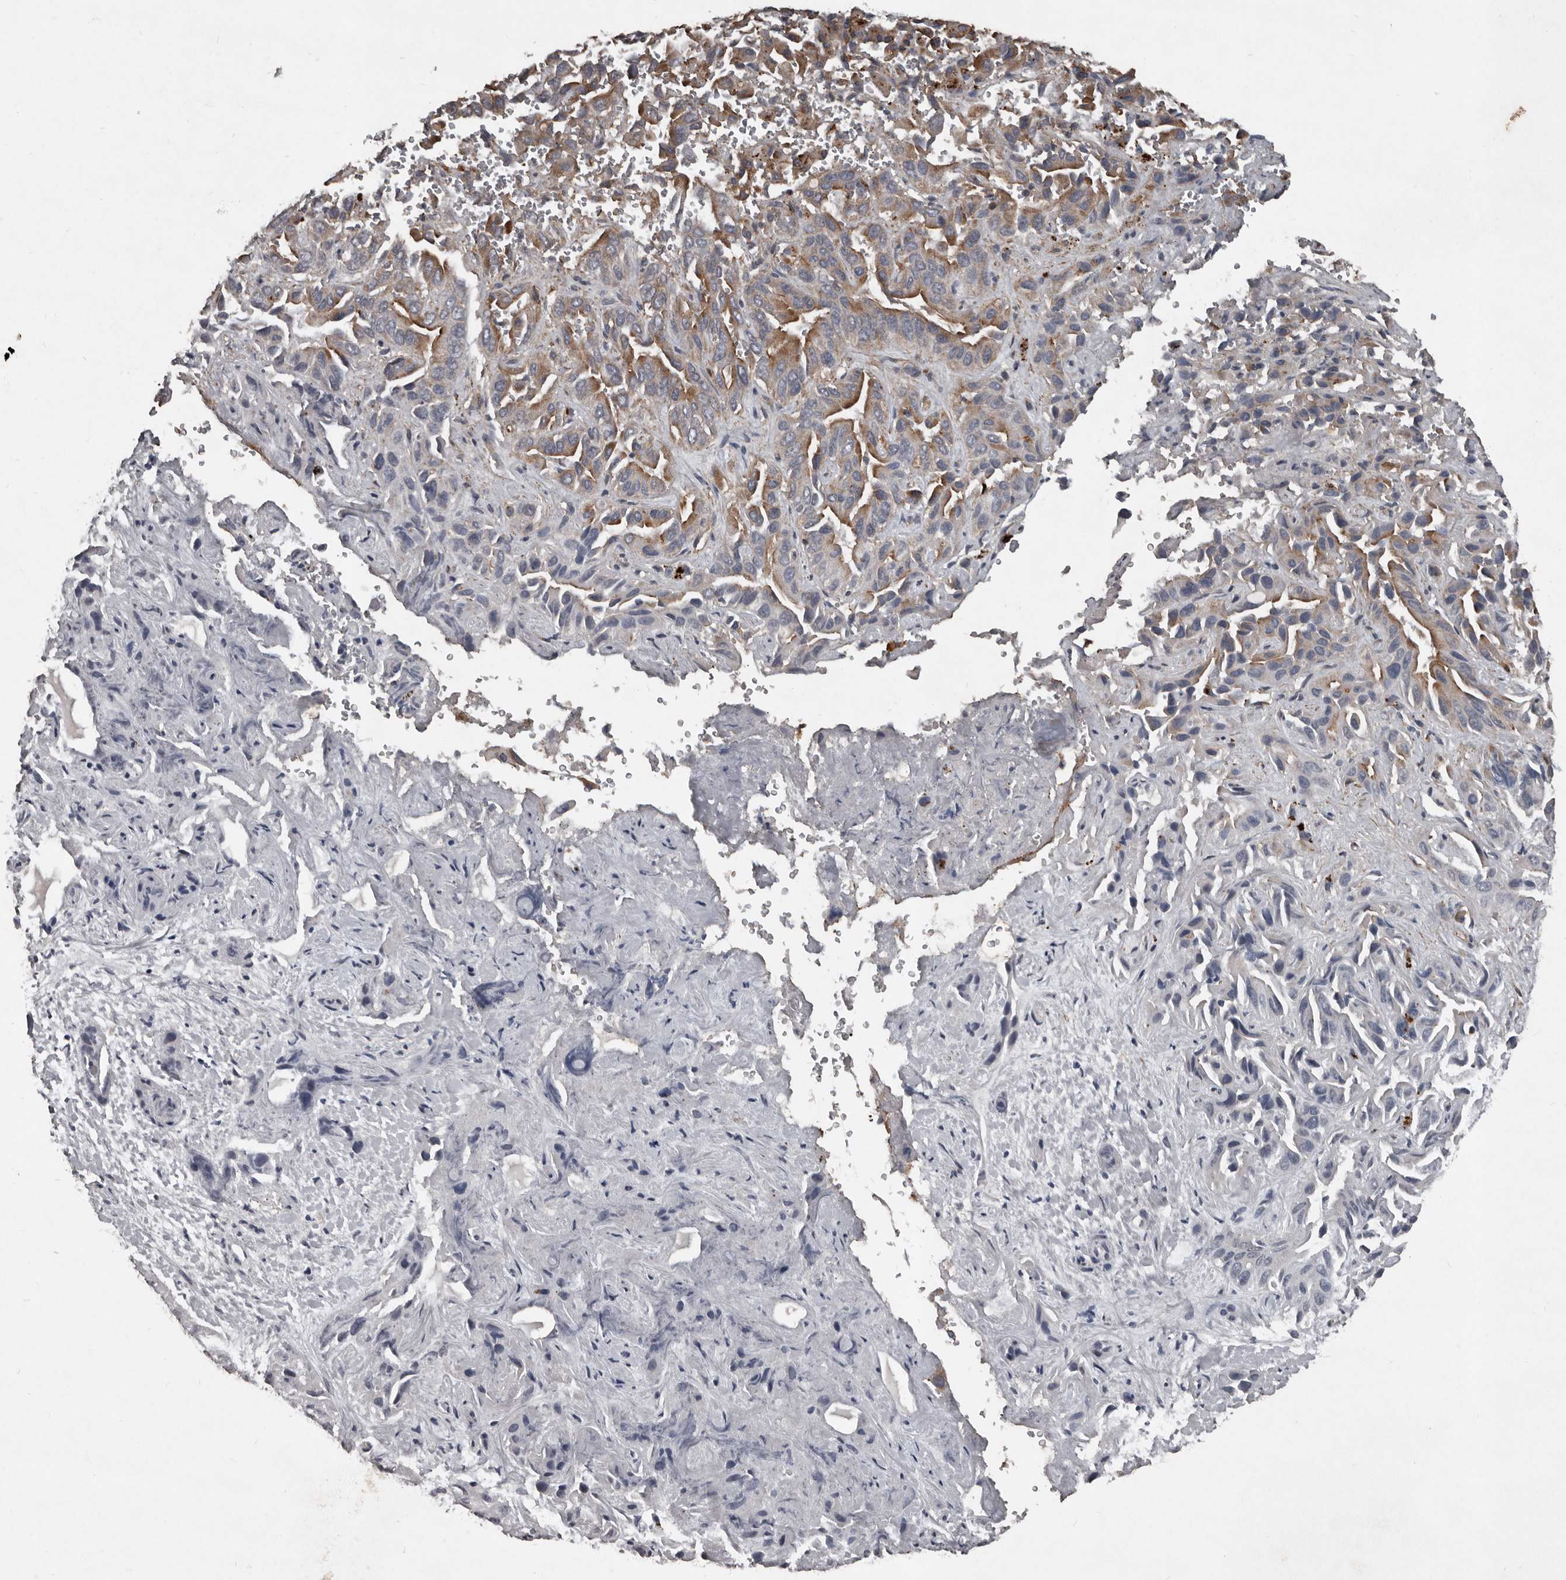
{"staining": {"intensity": "strong", "quantity": "<25%", "location": "cytoplasmic/membranous"}, "tissue": "liver cancer", "cell_type": "Tumor cells", "image_type": "cancer", "snomed": [{"axis": "morphology", "description": "Cholangiocarcinoma"}, {"axis": "topography", "description": "Liver"}], "caption": "A brown stain highlights strong cytoplasmic/membranous expression of a protein in human liver cancer (cholangiocarcinoma) tumor cells.", "gene": "GREB1", "patient": {"sex": "female", "age": 52}}